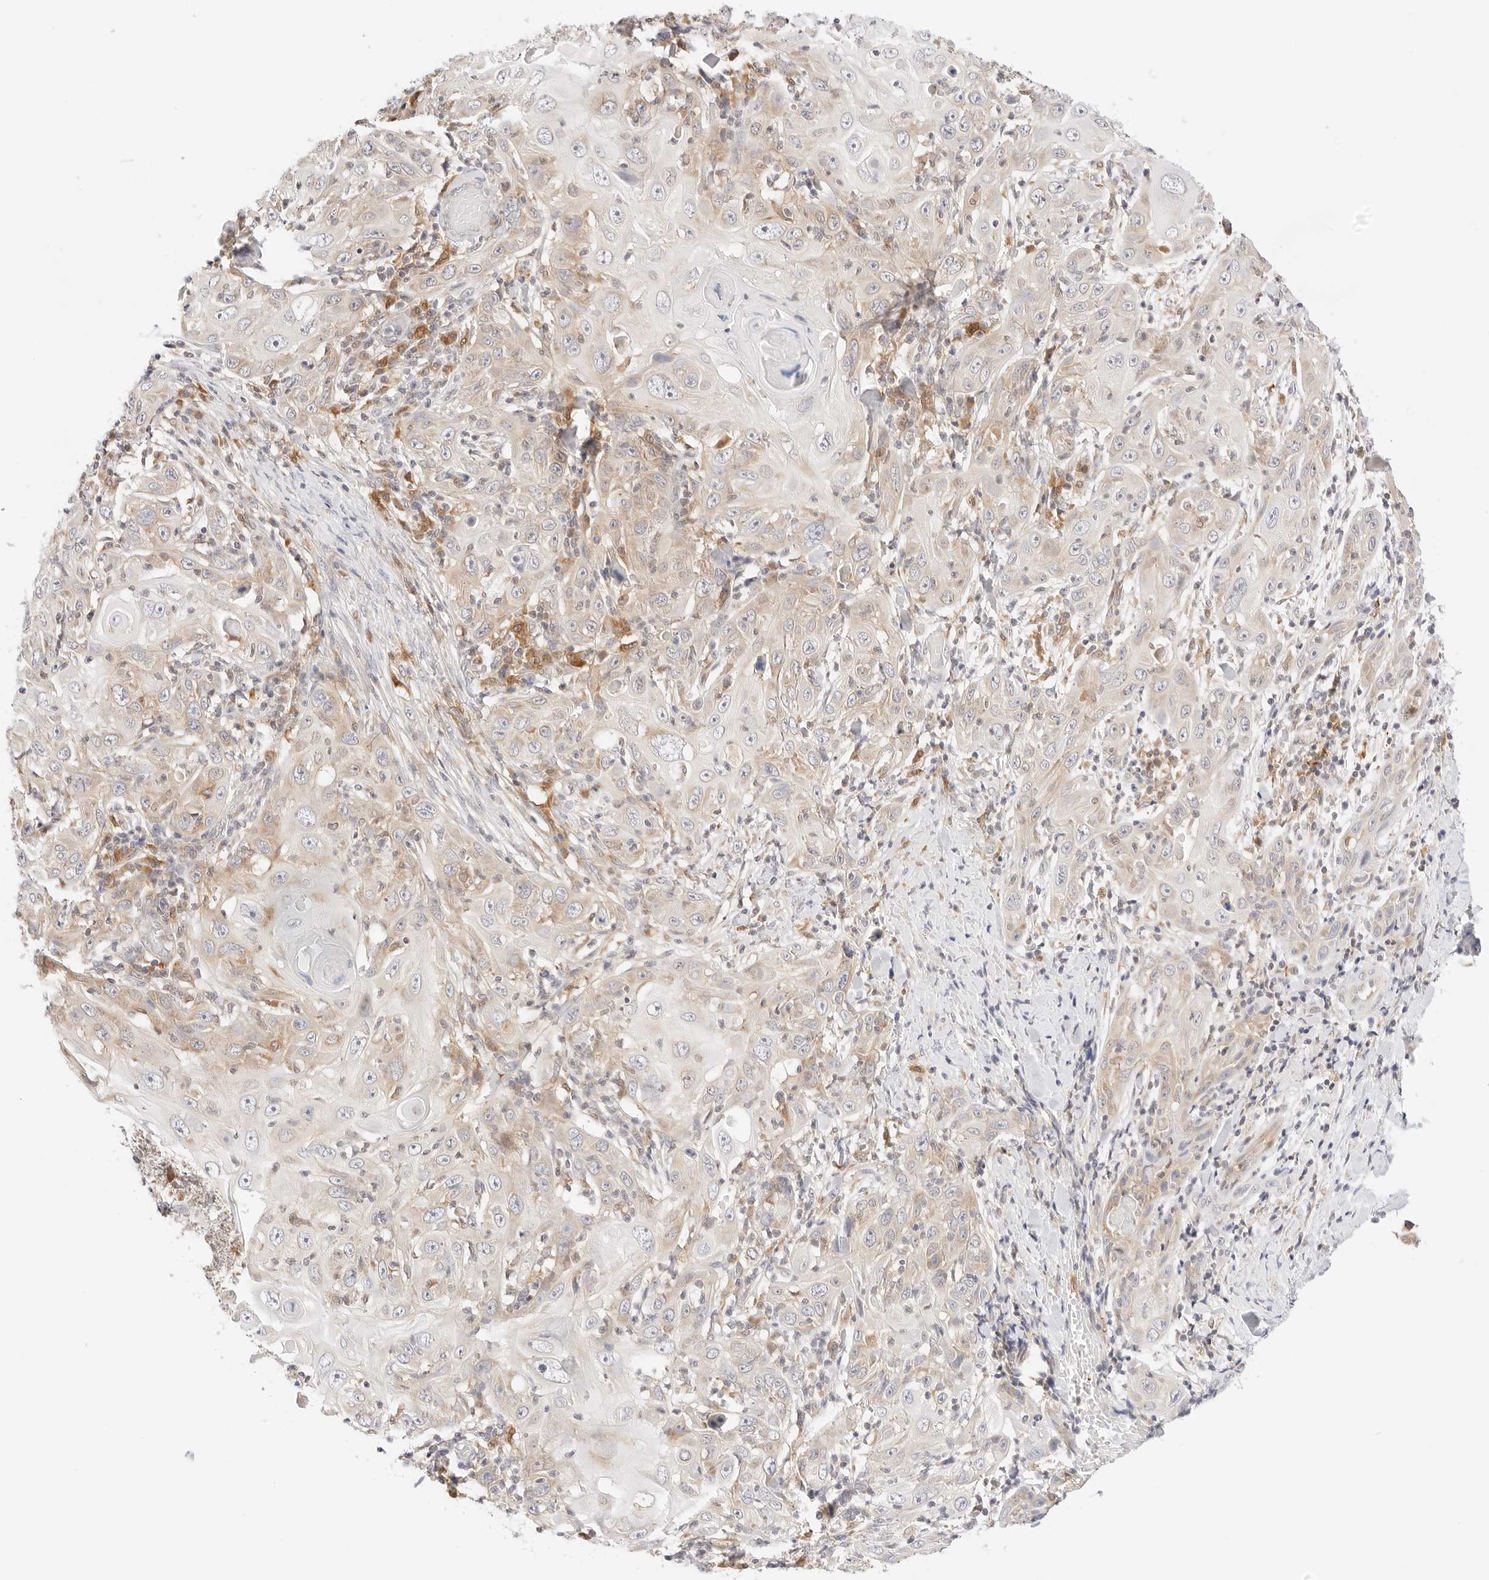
{"staining": {"intensity": "weak", "quantity": "25%-75%", "location": "cytoplasmic/membranous"}, "tissue": "skin cancer", "cell_type": "Tumor cells", "image_type": "cancer", "snomed": [{"axis": "morphology", "description": "Squamous cell carcinoma, NOS"}, {"axis": "topography", "description": "Skin"}], "caption": "Immunohistochemistry (IHC) of skin cancer exhibits low levels of weak cytoplasmic/membranous expression in approximately 25%-75% of tumor cells.", "gene": "ERO1B", "patient": {"sex": "female", "age": 88}}